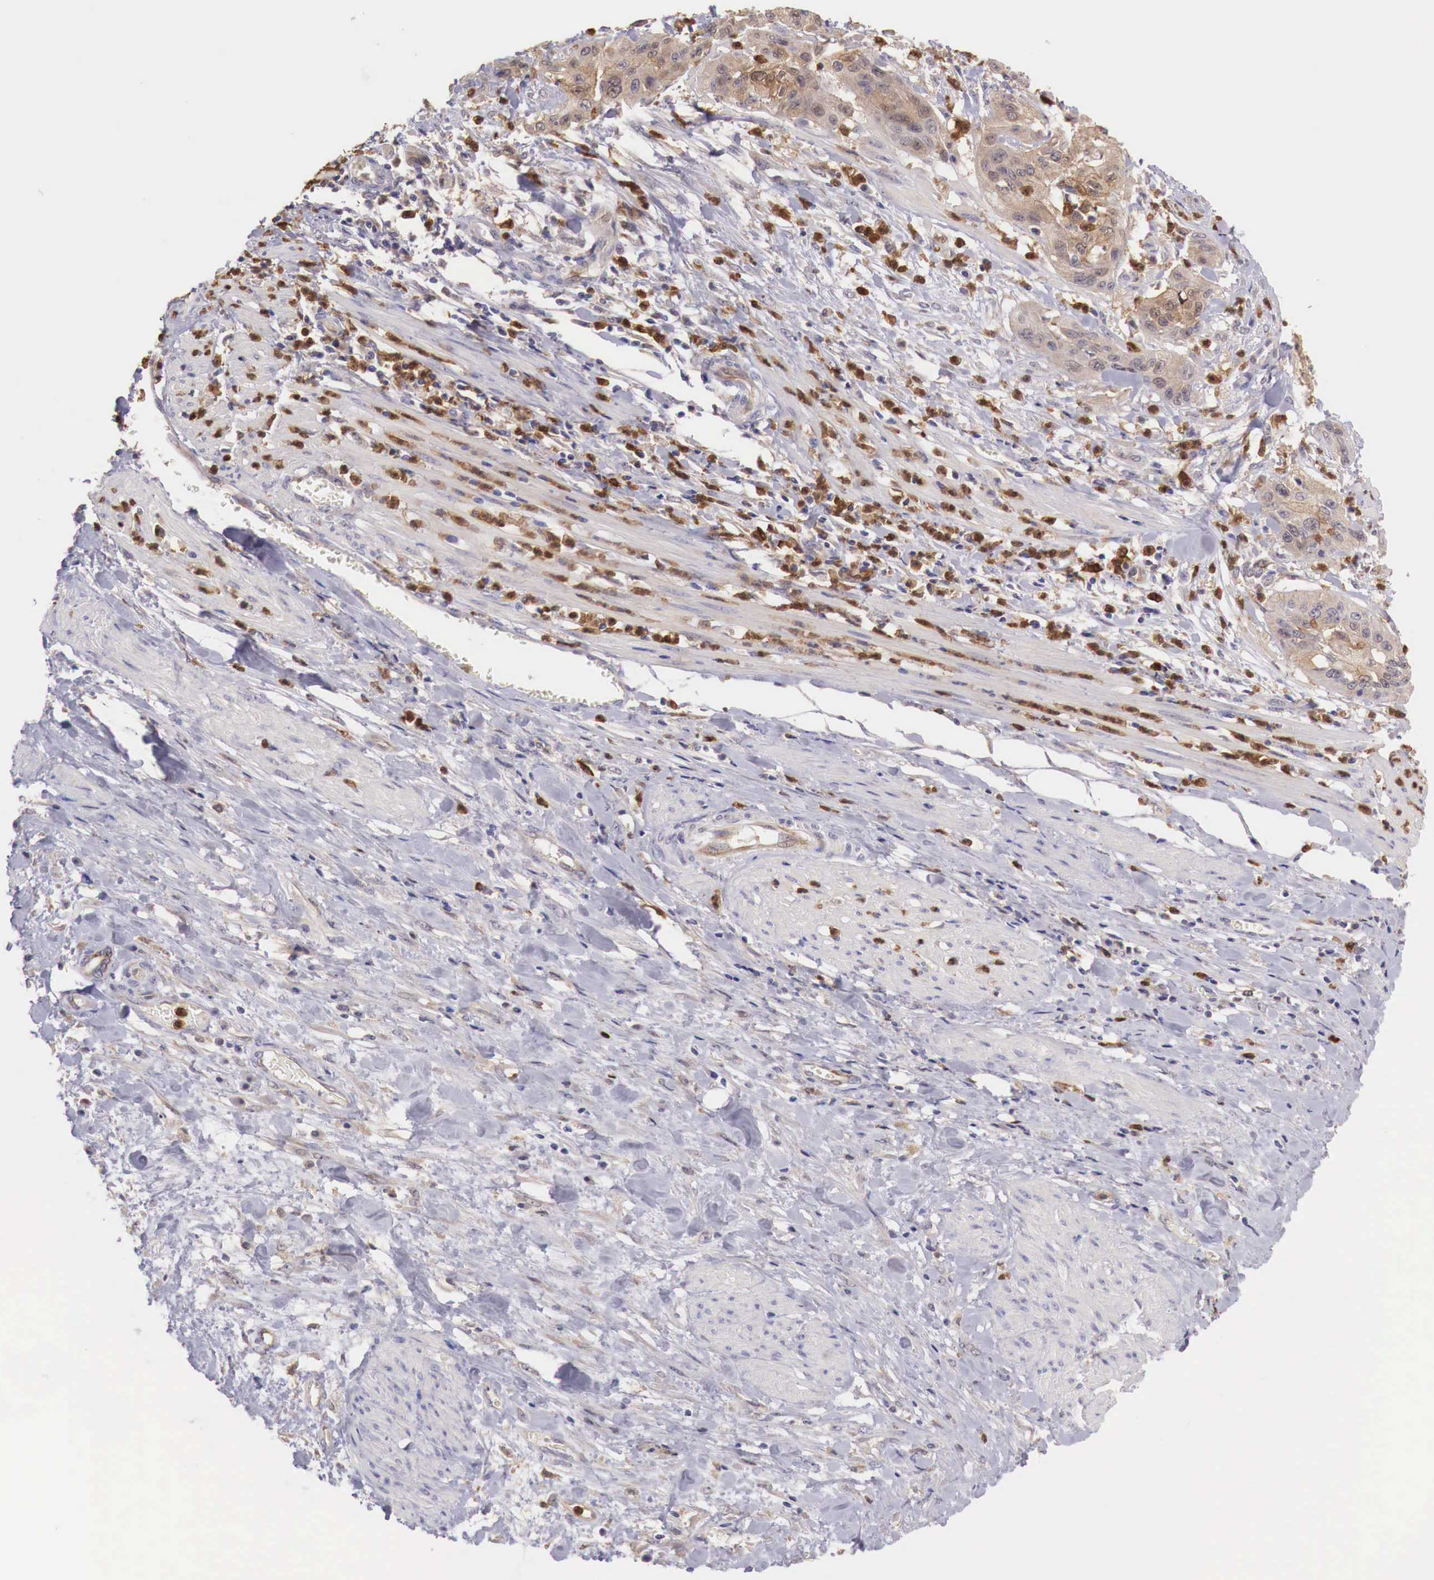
{"staining": {"intensity": "moderate", "quantity": ">75%", "location": "cytoplasmic/membranous"}, "tissue": "cervical cancer", "cell_type": "Tumor cells", "image_type": "cancer", "snomed": [{"axis": "morphology", "description": "Squamous cell carcinoma, NOS"}, {"axis": "topography", "description": "Cervix"}], "caption": "The photomicrograph displays staining of cervical cancer, revealing moderate cytoplasmic/membranous protein expression (brown color) within tumor cells.", "gene": "GAB2", "patient": {"sex": "female", "age": 41}}